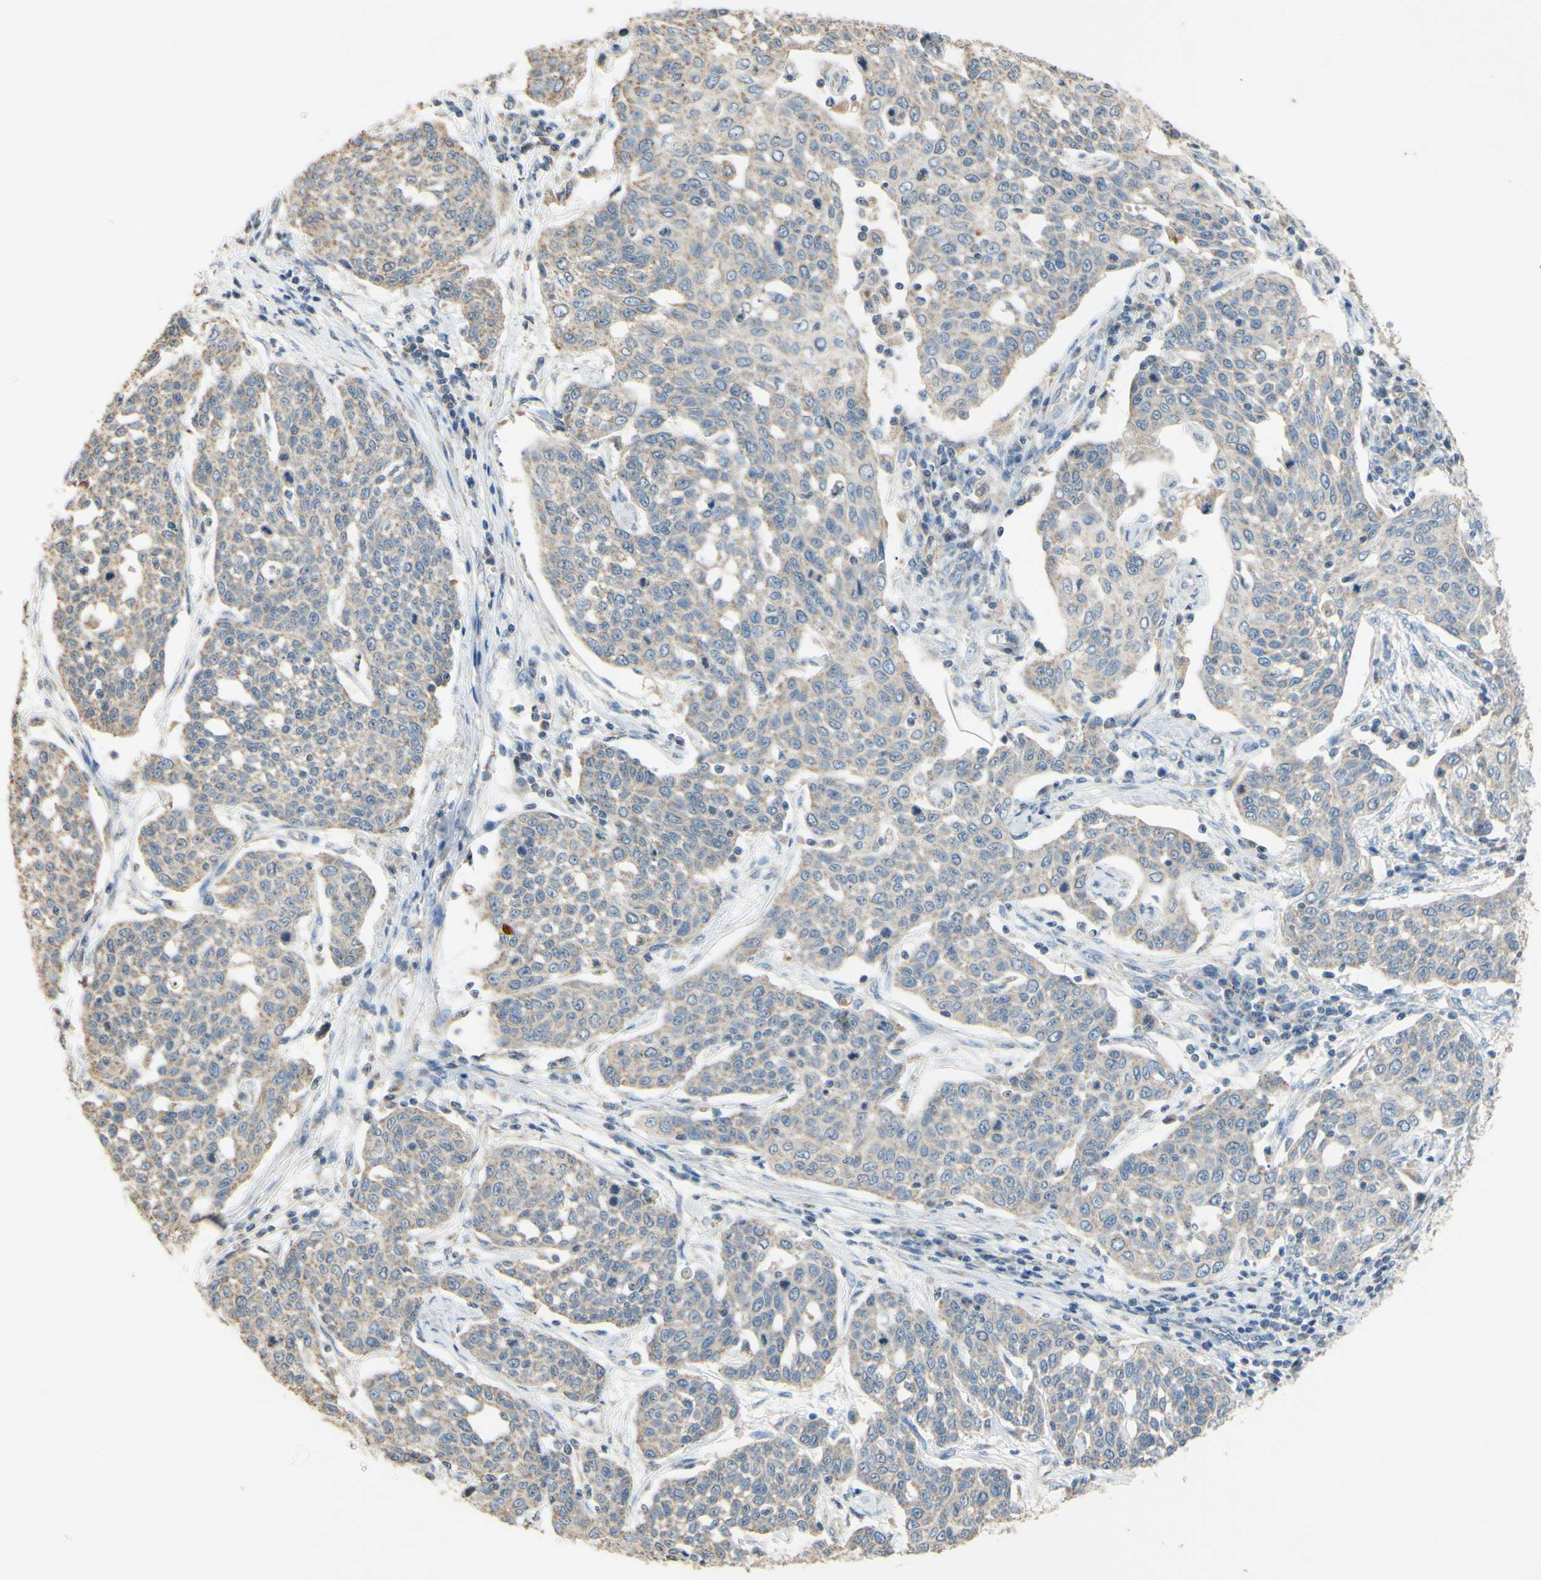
{"staining": {"intensity": "moderate", "quantity": "<25%", "location": "cytoplasmic/membranous"}, "tissue": "cervical cancer", "cell_type": "Tumor cells", "image_type": "cancer", "snomed": [{"axis": "morphology", "description": "Squamous cell carcinoma, NOS"}, {"axis": "topography", "description": "Cervix"}], "caption": "Cervical cancer stained with DAB IHC displays low levels of moderate cytoplasmic/membranous staining in approximately <25% of tumor cells.", "gene": "PTGIS", "patient": {"sex": "female", "age": 34}}